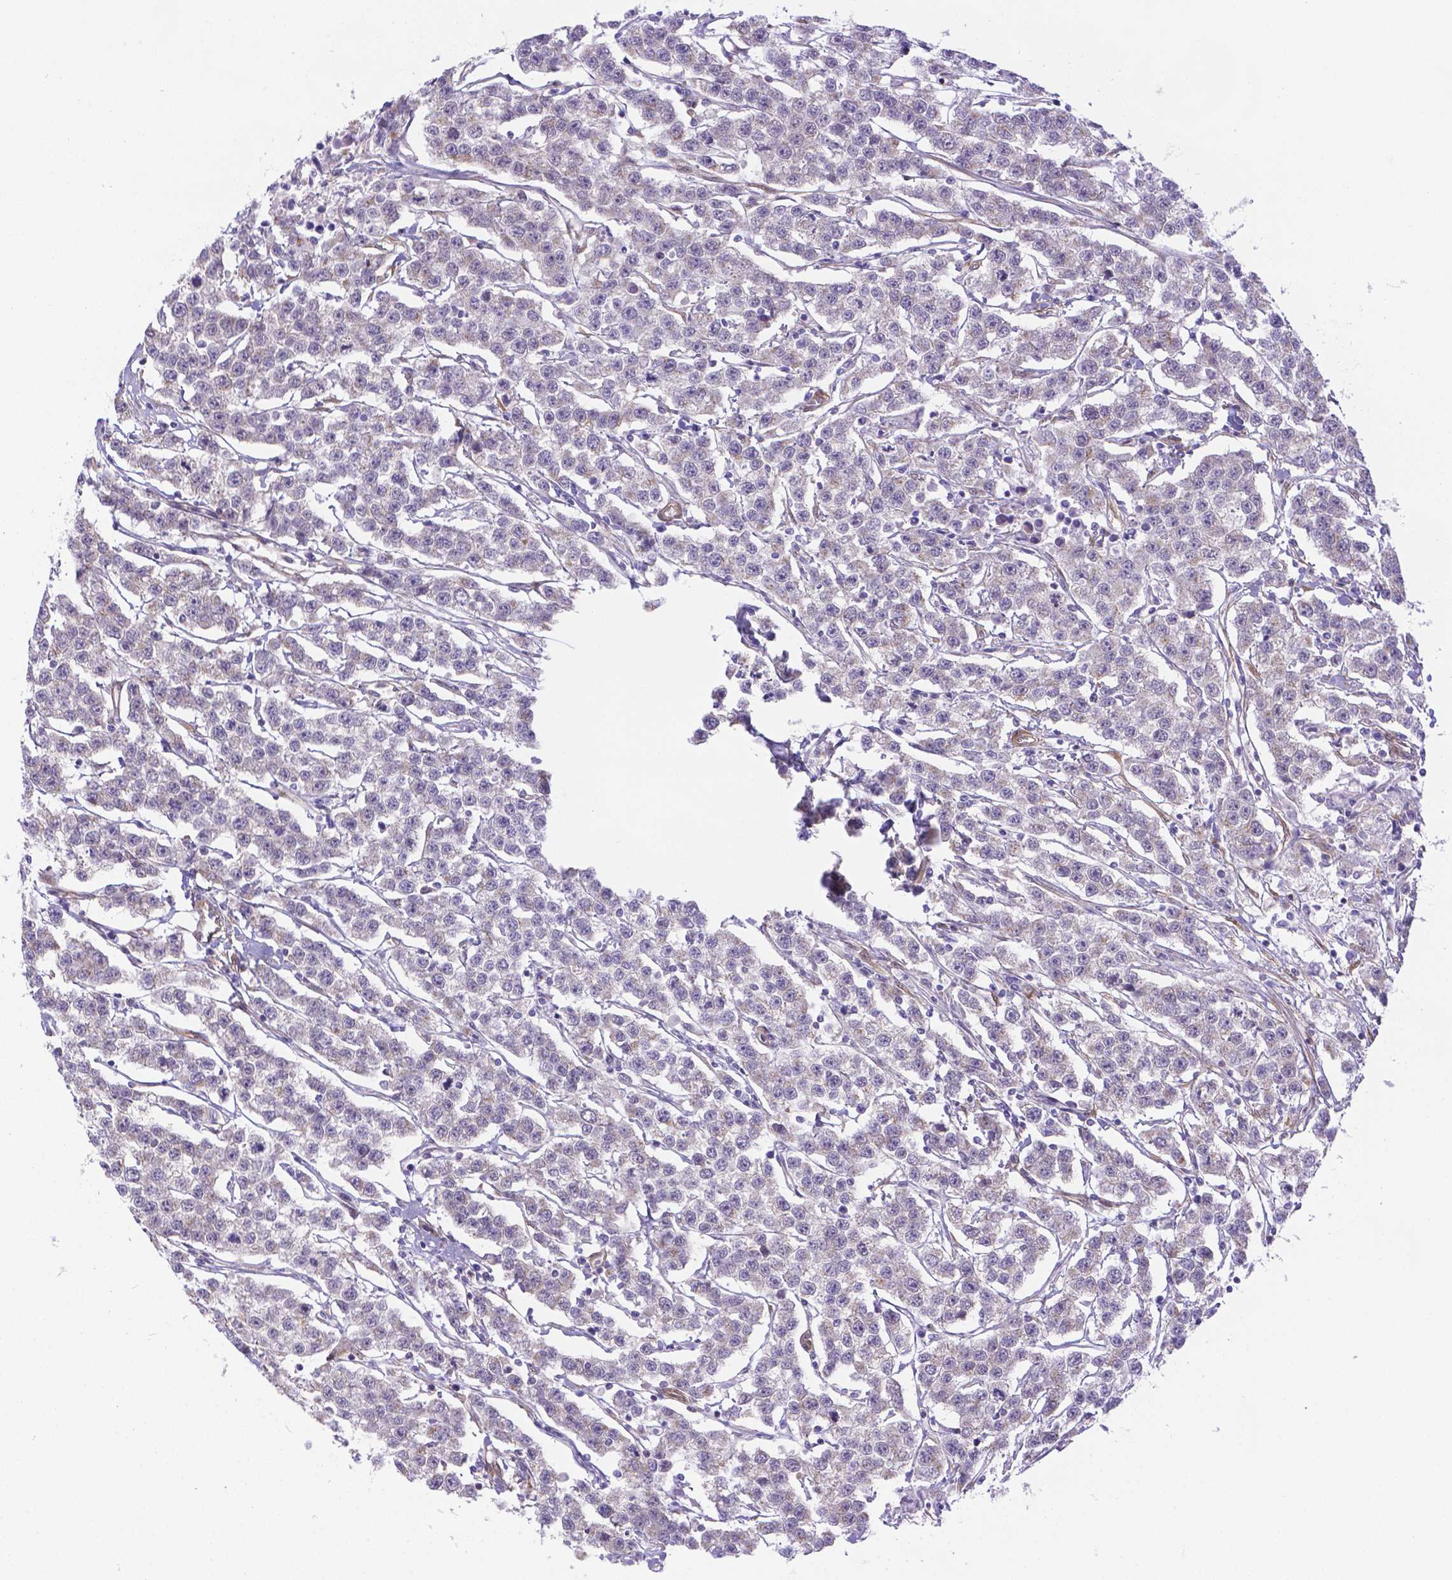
{"staining": {"intensity": "weak", "quantity": "25%-75%", "location": "cytoplasmic/membranous"}, "tissue": "testis cancer", "cell_type": "Tumor cells", "image_type": "cancer", "snomed": [{"axis": "morphology", "description": "Seminoma, NOS"}, {"axis": "topography", "description": "Testis"}], "caption": "Immunohistochemical staining of testis cancer exhibits low levels of weak cytoplasmic/membranous protein staining in about 25%-75% of tumor cells.", "gene": "YAP1", "patient": {"sex": "male", "age": 59}}